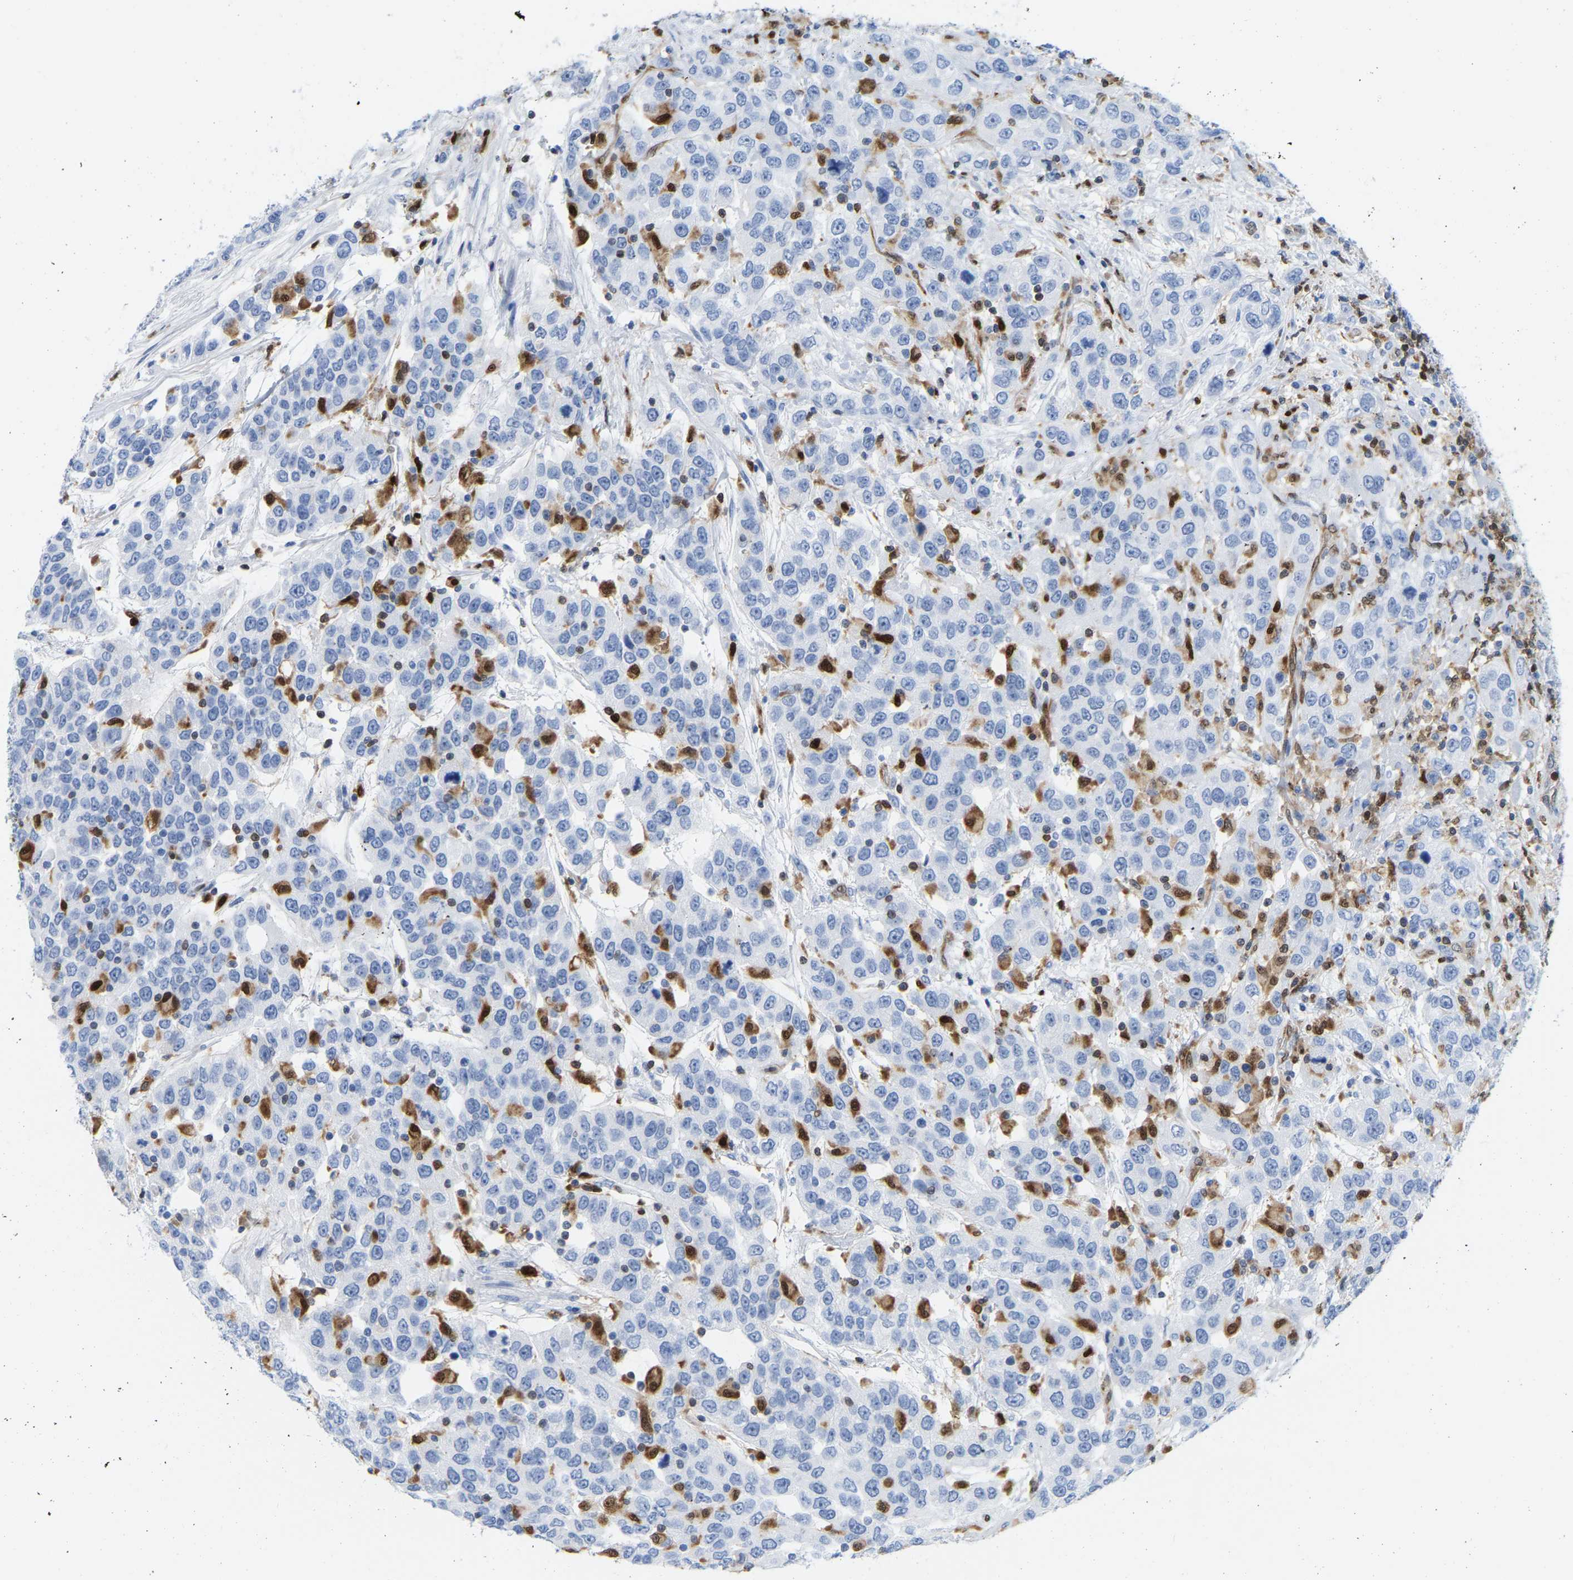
{"staining": {"intensity": "negative", "quantity": "none", "location": "none"}, "tissue": "urothelial cancer", "cell_type": "Tumor cells", "image_type": "cancer", "snomed": [{"axis": "morphology", "description": "Urothelial carcinoma, High grade"}, {"axis": "topography", "description": "Urinary bladder"}], "caption": "Protein analysis of urothelial cancer demonstrates no significant expression in tumor cells. (Brightfield microscopy of DAB (3,3'-diaminobenzidine) immunohistochemistry (IHC) at high magnification).", "gene": "GIMAP4", "patient": {"sex": "female", "age": 80}}